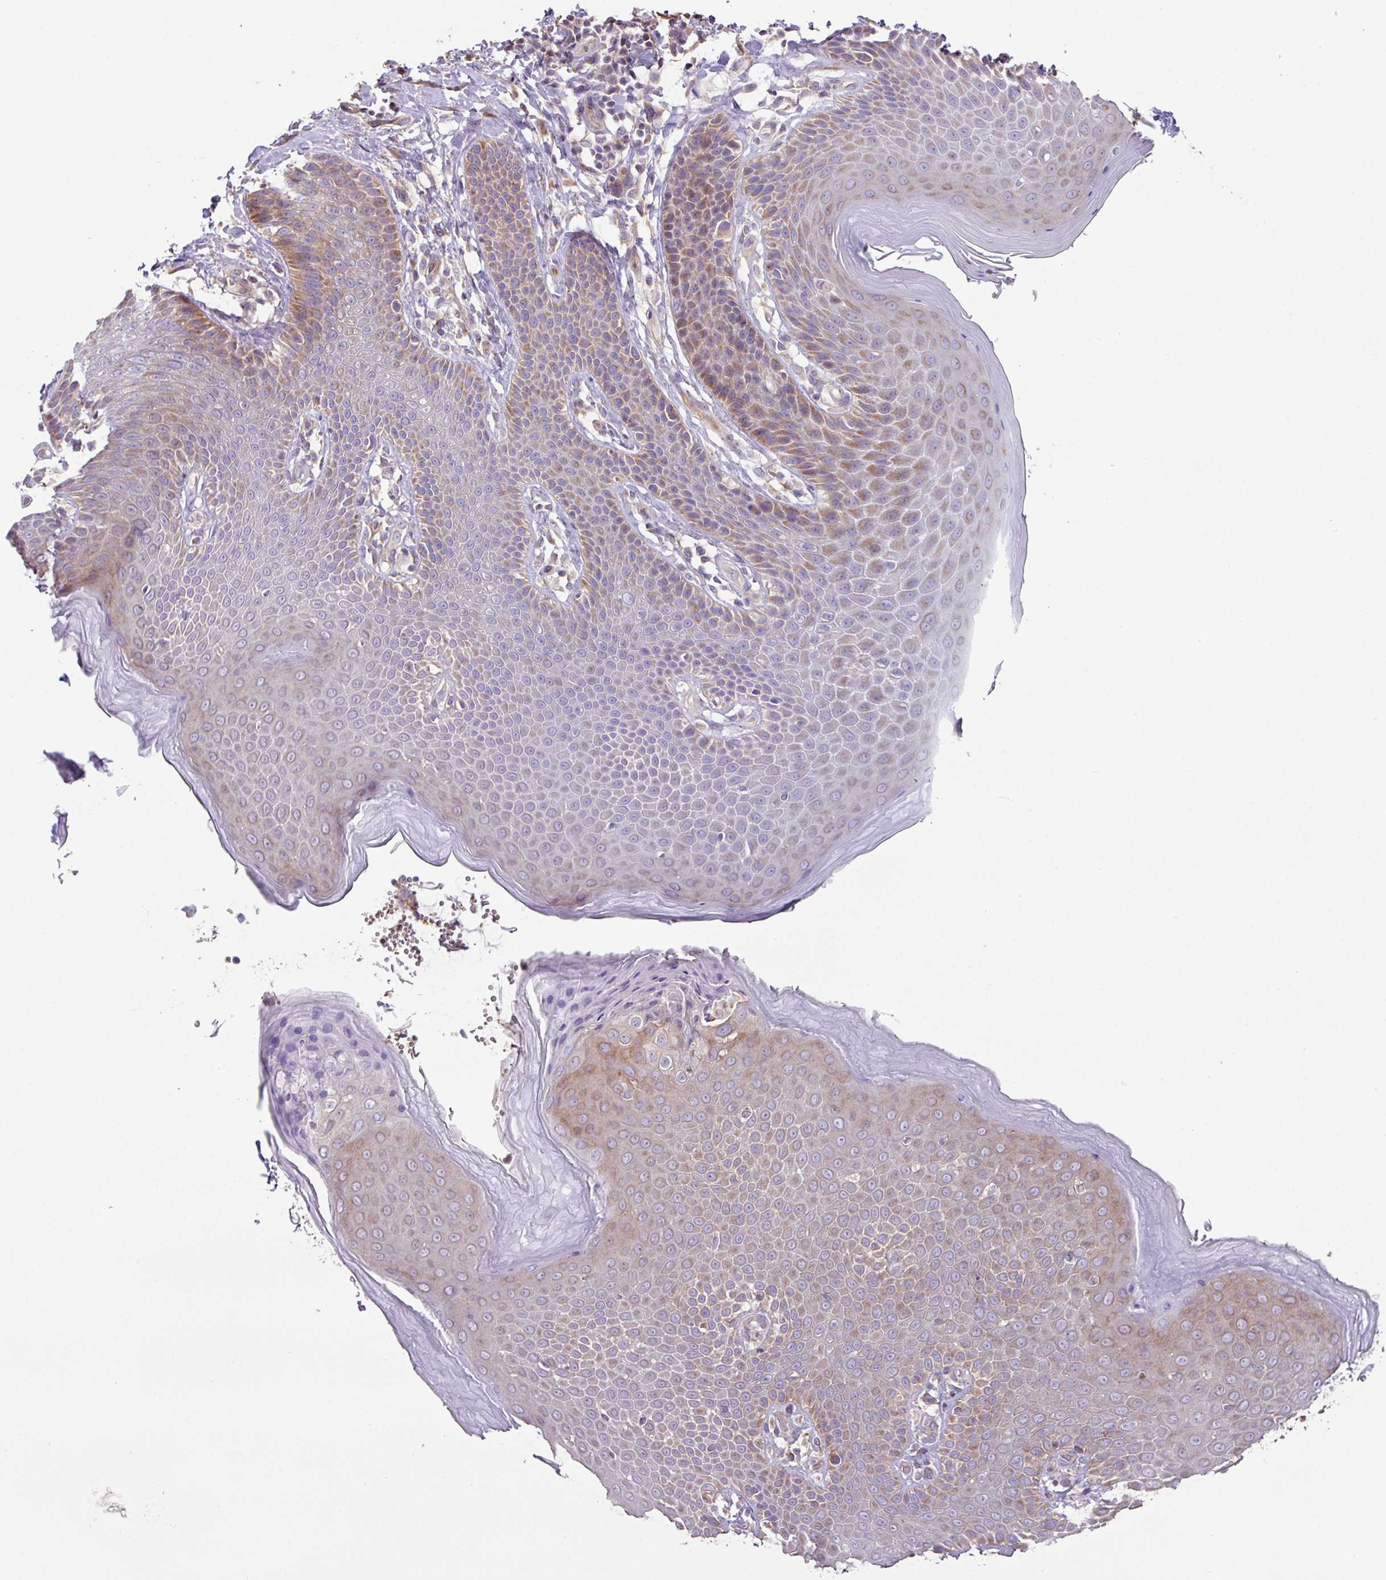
{"staining": {"intensity": "moderate", "quantity": "25%-75%", "location": "cytoplasmic/membranous"}, "tissue": "skin", "cell_type": "Epidermal cells", "image_type": "normal", "snomed": [{"axis": "morphology", "description": "Normal tissue, NOS"}, {"axis": "topography", "description": "Peripheral nerve tissue"}], "caption": "IHC staining of unremarkable skin, which demonstrates medium levels of moderate cytoplasmic/membranous staining in approximately 25%-75% of epidermal cells indicating moderate cytoplasmic/membranous protein staining. The staining was performed using DAB (brown) for protein detection and nuclei were counterstained in hematoxylin (blue).", "gene": "MRRF", "patient": {"sex": "male", "age": 51}}